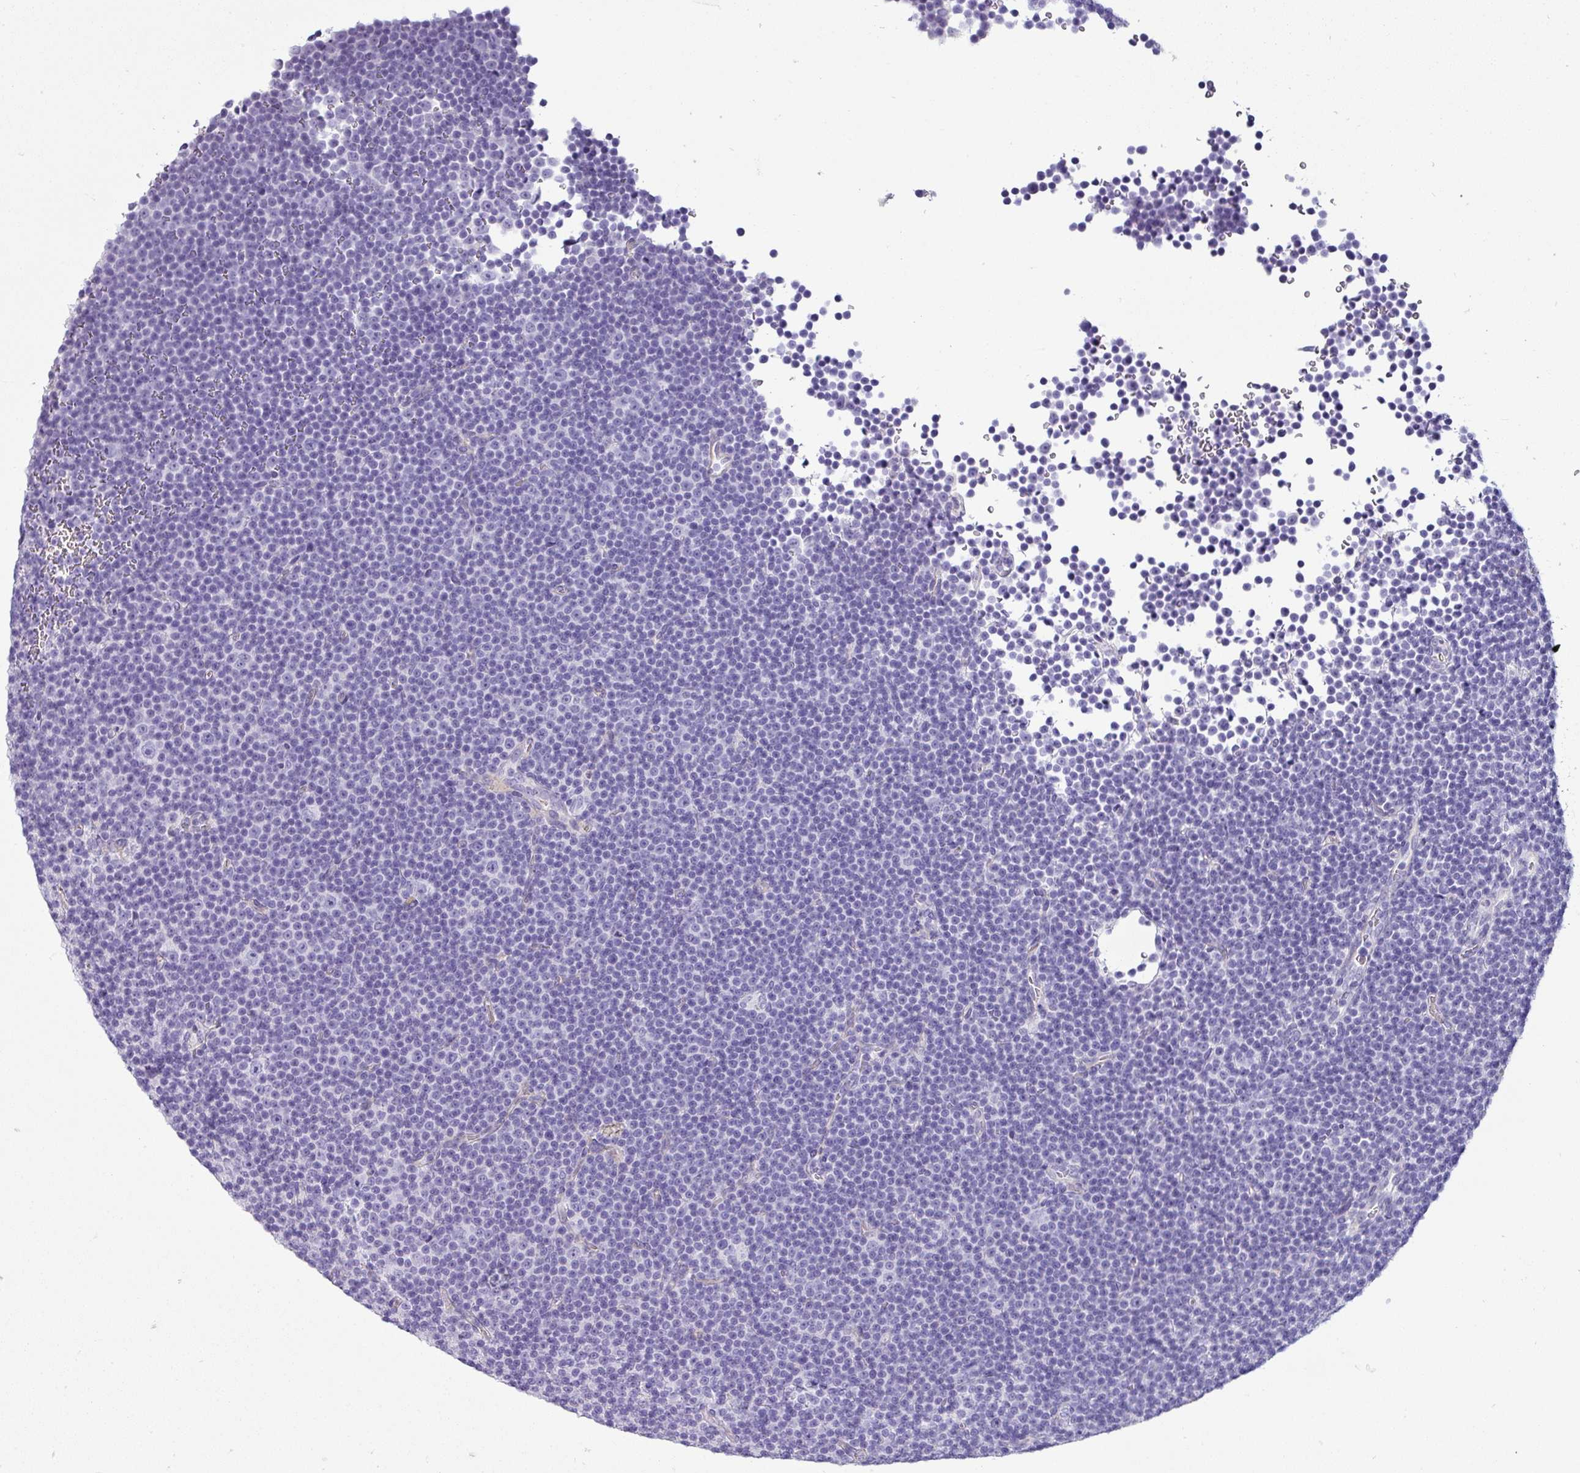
{"staining": {"intensity": "negative", "quantity": "none", "location": "none"}, "tissue": "lymphoma", "cell_type": "Tumor cells", "image_type": "cancer", "snomed": [{"axis": "morphology", "description": "Malignant lymphoma, non-Hodgkin's type, Low grade"}, {"axis": "topography", "description": "Lymph node"}], "caption": "Protein analysis of low-grade malignant lymphoma, non-Hodgkin's type displays no significant expression in tumor cells.", "gene": "VCX2", "patient": {"sex": "female", "age": 67}}